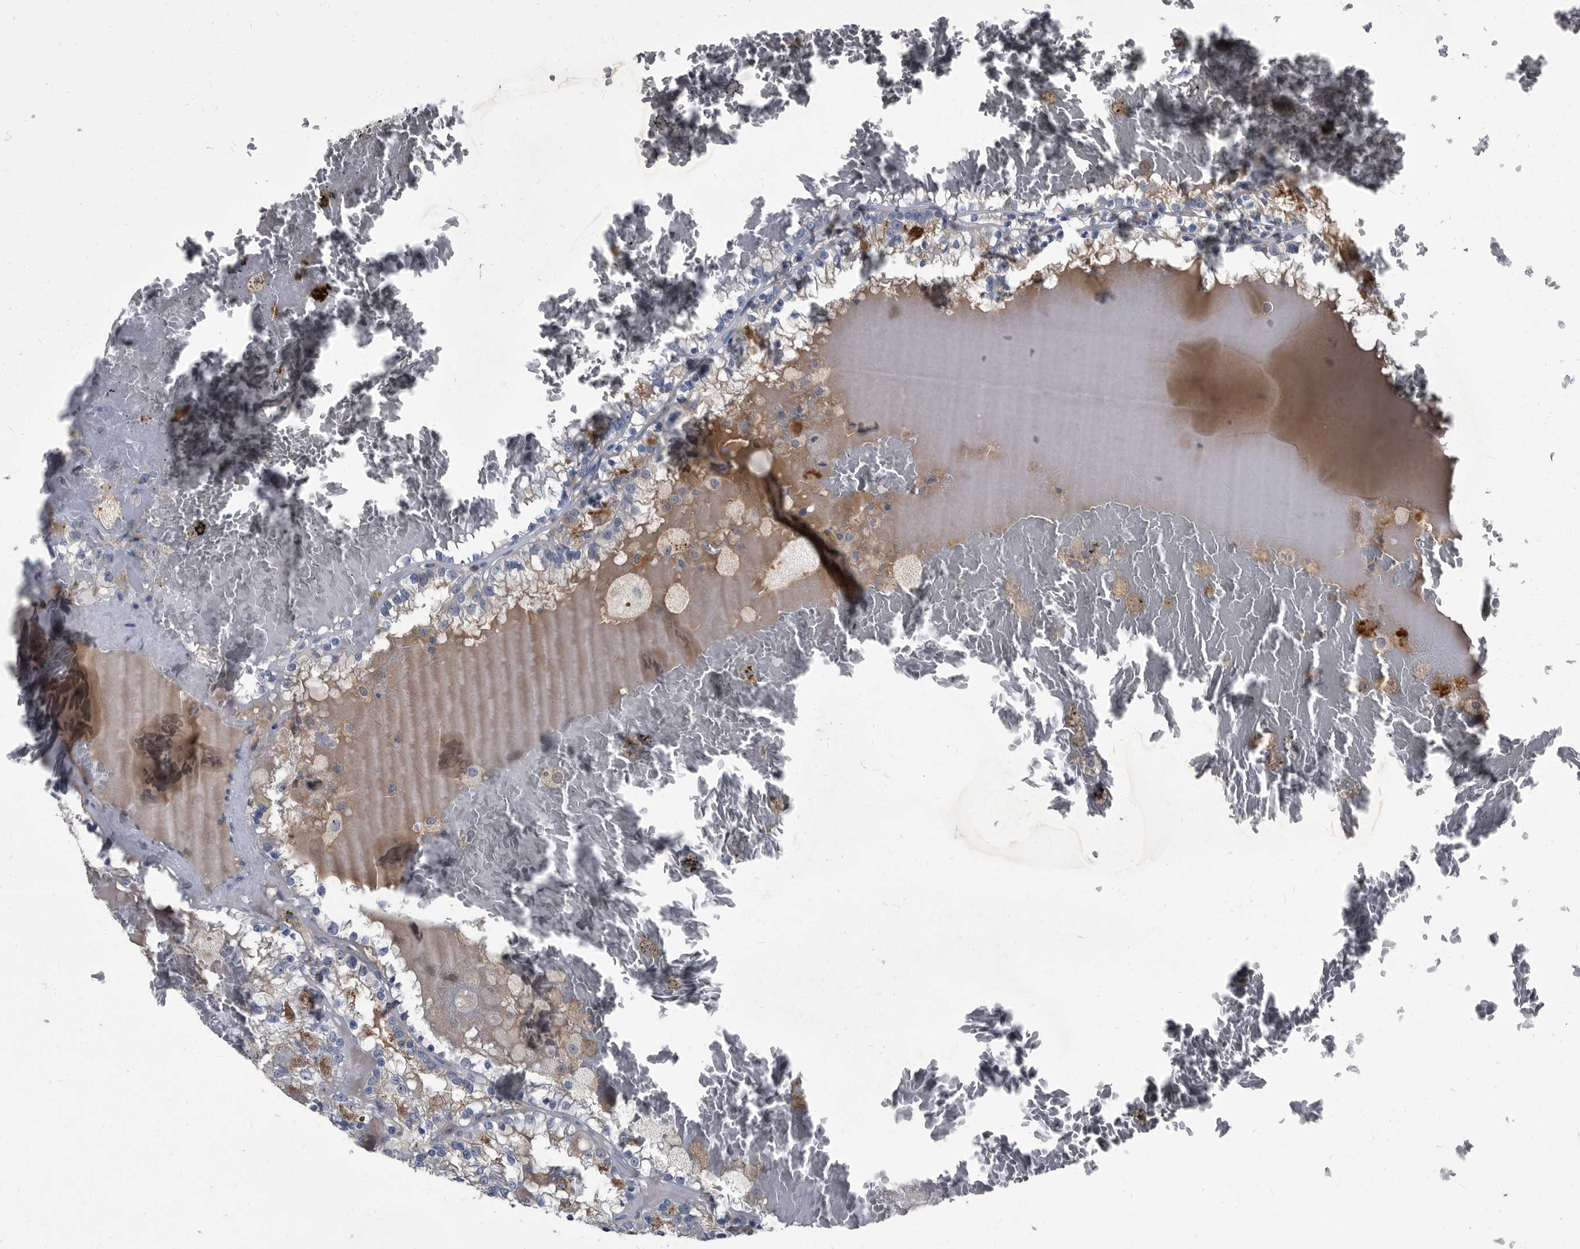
{"staining": {"intensity": "strong", "quantity": "<25%", "location": "cytoplasmic/membranous"}, "tissue": "renal cancer", "cell_type": "Tumor cells", "image_type": "cancer", "snomed": [{"axis": "morphology", "description": "Adenocarcinoma, NOS"}, {"axis": "topography", "description": "Kidney"}], "caption": "This image reveals renal adenocarcinoma stained with immunohistochemistry to label a protein in brown. The cytoplasmic/membranous of tumor cells show strong positivity for the protein. Nuclei are counter-stained blue.", "gene": "CDV3", "patient": {"sex": "female", "age": 56}}